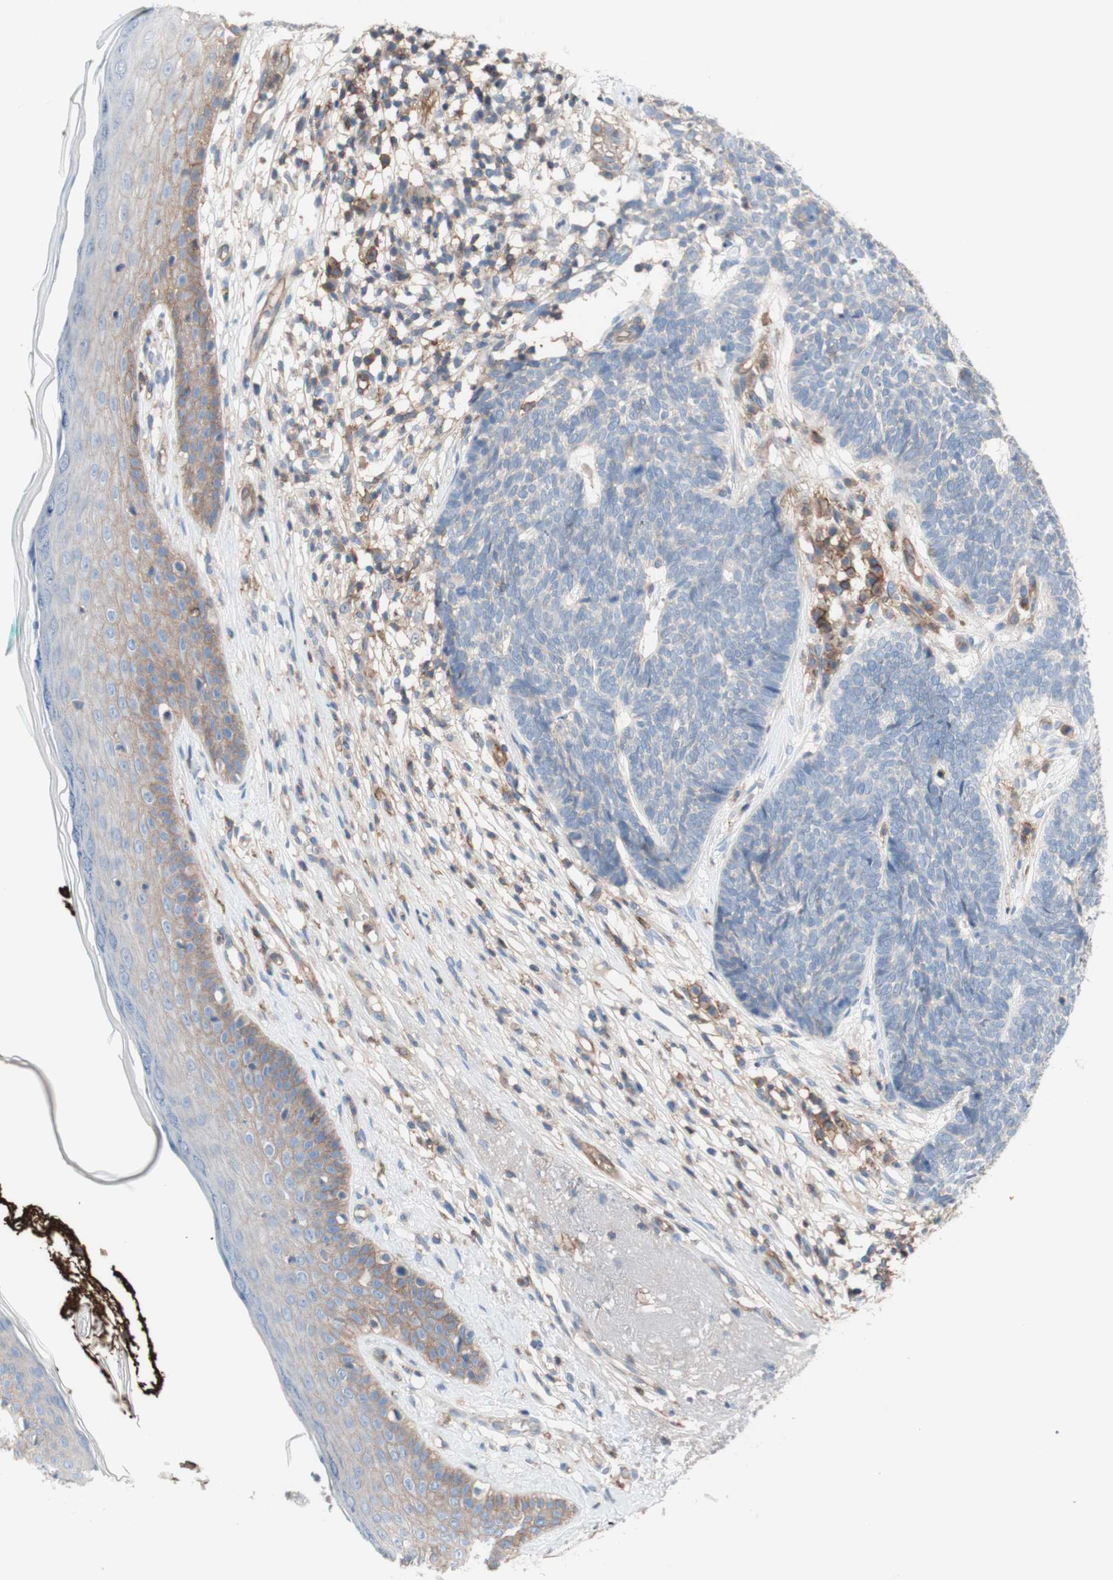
{"staining": {"intensity": "negative", "quantity": "none", "location": "none"}, "tissue": "skin cancer", "cell_type": "Tumor cells", "image_type": "cancer", "snomed": [{"axis": "morphology", "description": "Basal cell carcinoma"}, {"axis": "topography", "description": "Skin"}], "caption": "An immunohistochemistry micrograph of skin cancer (basal cell carcinoma) is shown. There is no staining in tumor cells of skin cancer (basal cell carcinoma). (Brightfield microscopy of DAB IHC at high magnification).", "gene": "CD46", "patient": {"sex": "female", "age": 84}}